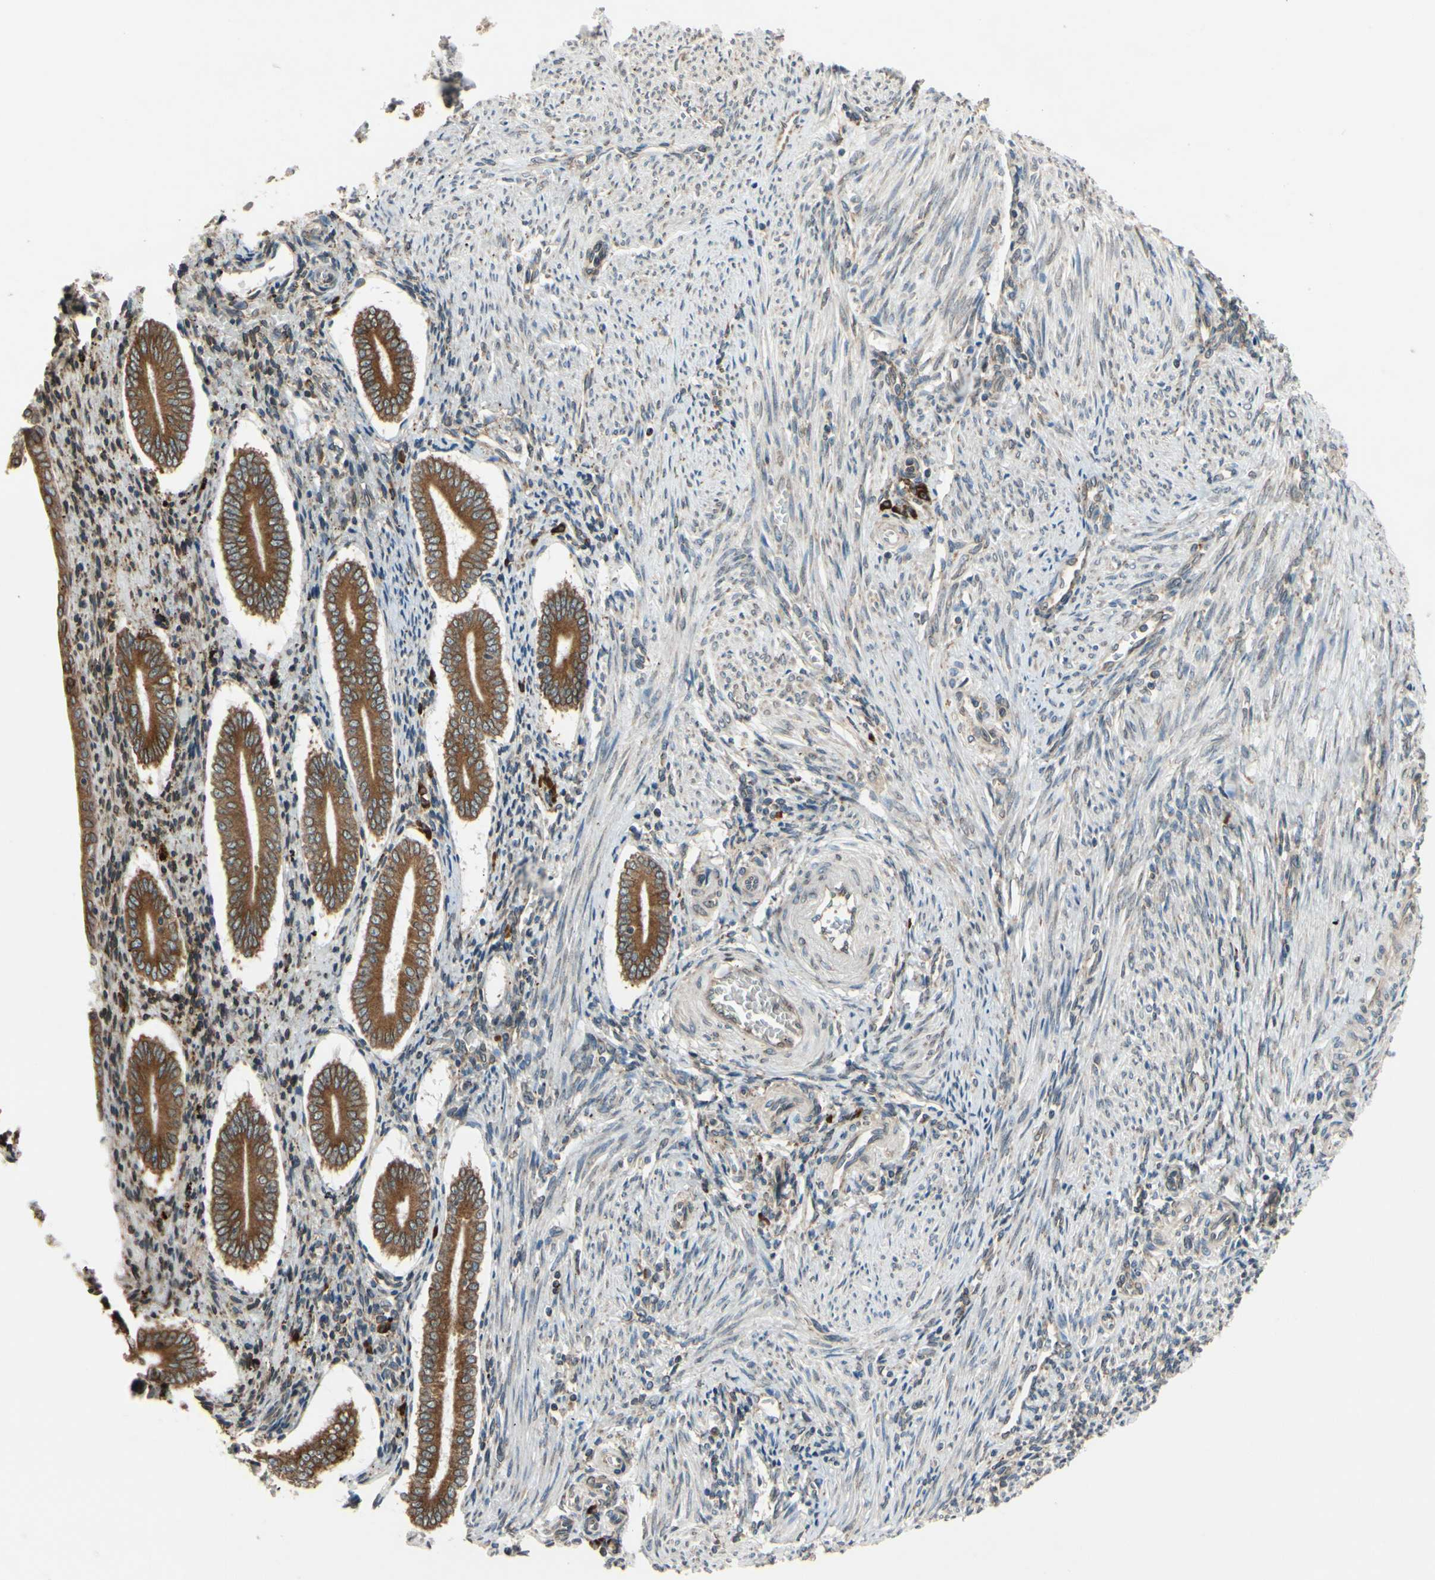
{"staining": {"intensity": "moderate", "quantity": "<25%", "location": "cytoplasmic/membranous"}, "tissue": "endometrium", "cell_type": "Cells in endometrial stroma", "image_type": "normal", "snomed": [{"axis": "morphology", "description": "Normal tissue, NOS"}, {"axis": "topography", "description": "Endometrium"}], "caption": "Protein analysis of unremarkable endometrium reveals moderate cytoplasmic/membranous positivity in approximately <25% of cells in endometrial stroma. Nuclei are stained in blue.", "gene": "RPN2", "patient": {"sex": "female", "age": 42}}